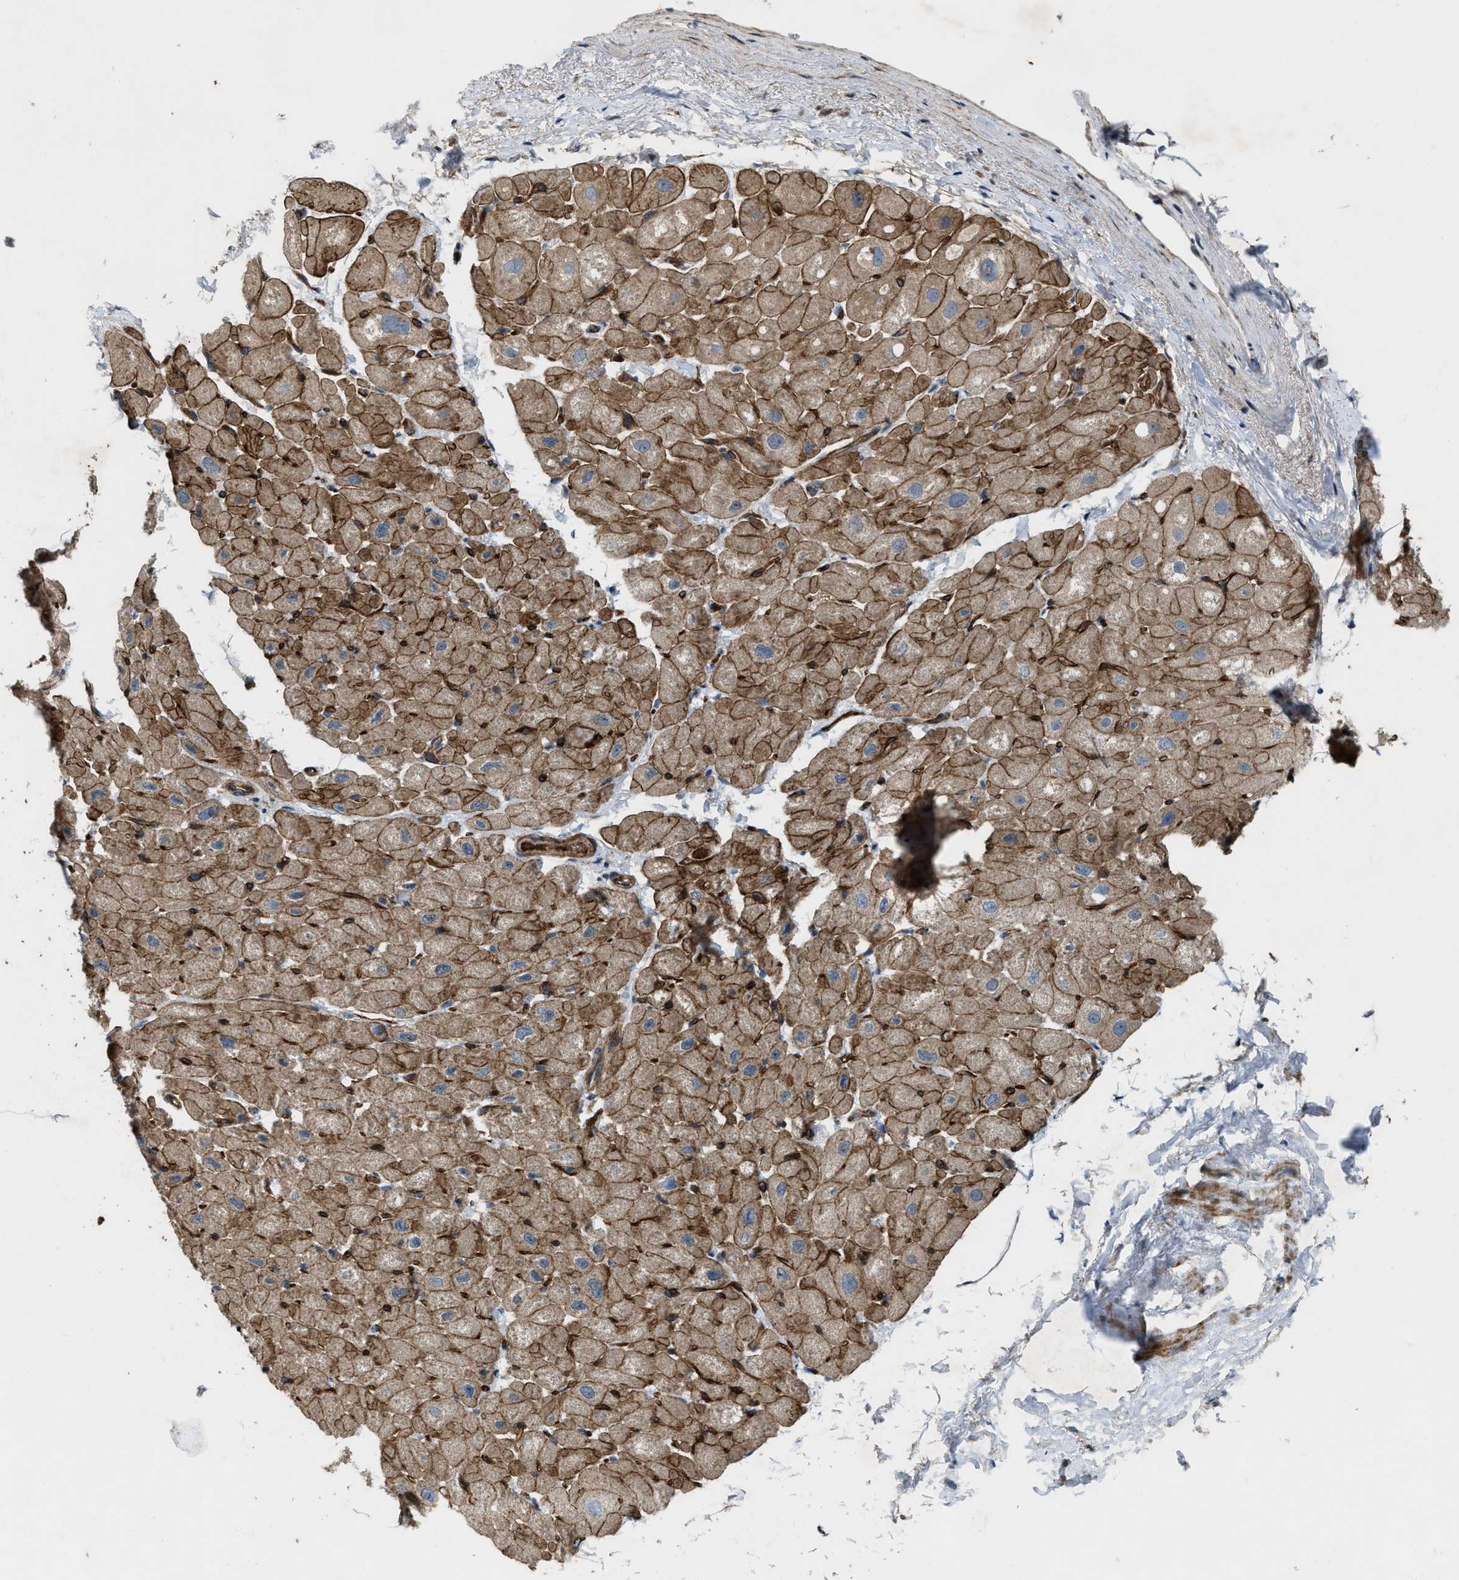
{"staining": {"intensity": "moderate", "quantity": ">75%", "location": "cytoplasmic/membranous"}, "tissue": "heart muscle", "cell_type": "Cardiomyocytes", "image_type": "normal", "snomed": [{"axis": "morphology", "description": "Normal tissue, NOS"}, {"axis": "topography", "description": "Heart"}], "caption": "This image shows immunohistochemistry (IHC) staining of benign human heart muscle, with medium moderate cytoplasmic/membranous expression in about >75% of cardiomyocytes.", "gene": "LRRC72", "patient": {"sex": "male", "age": 49}}